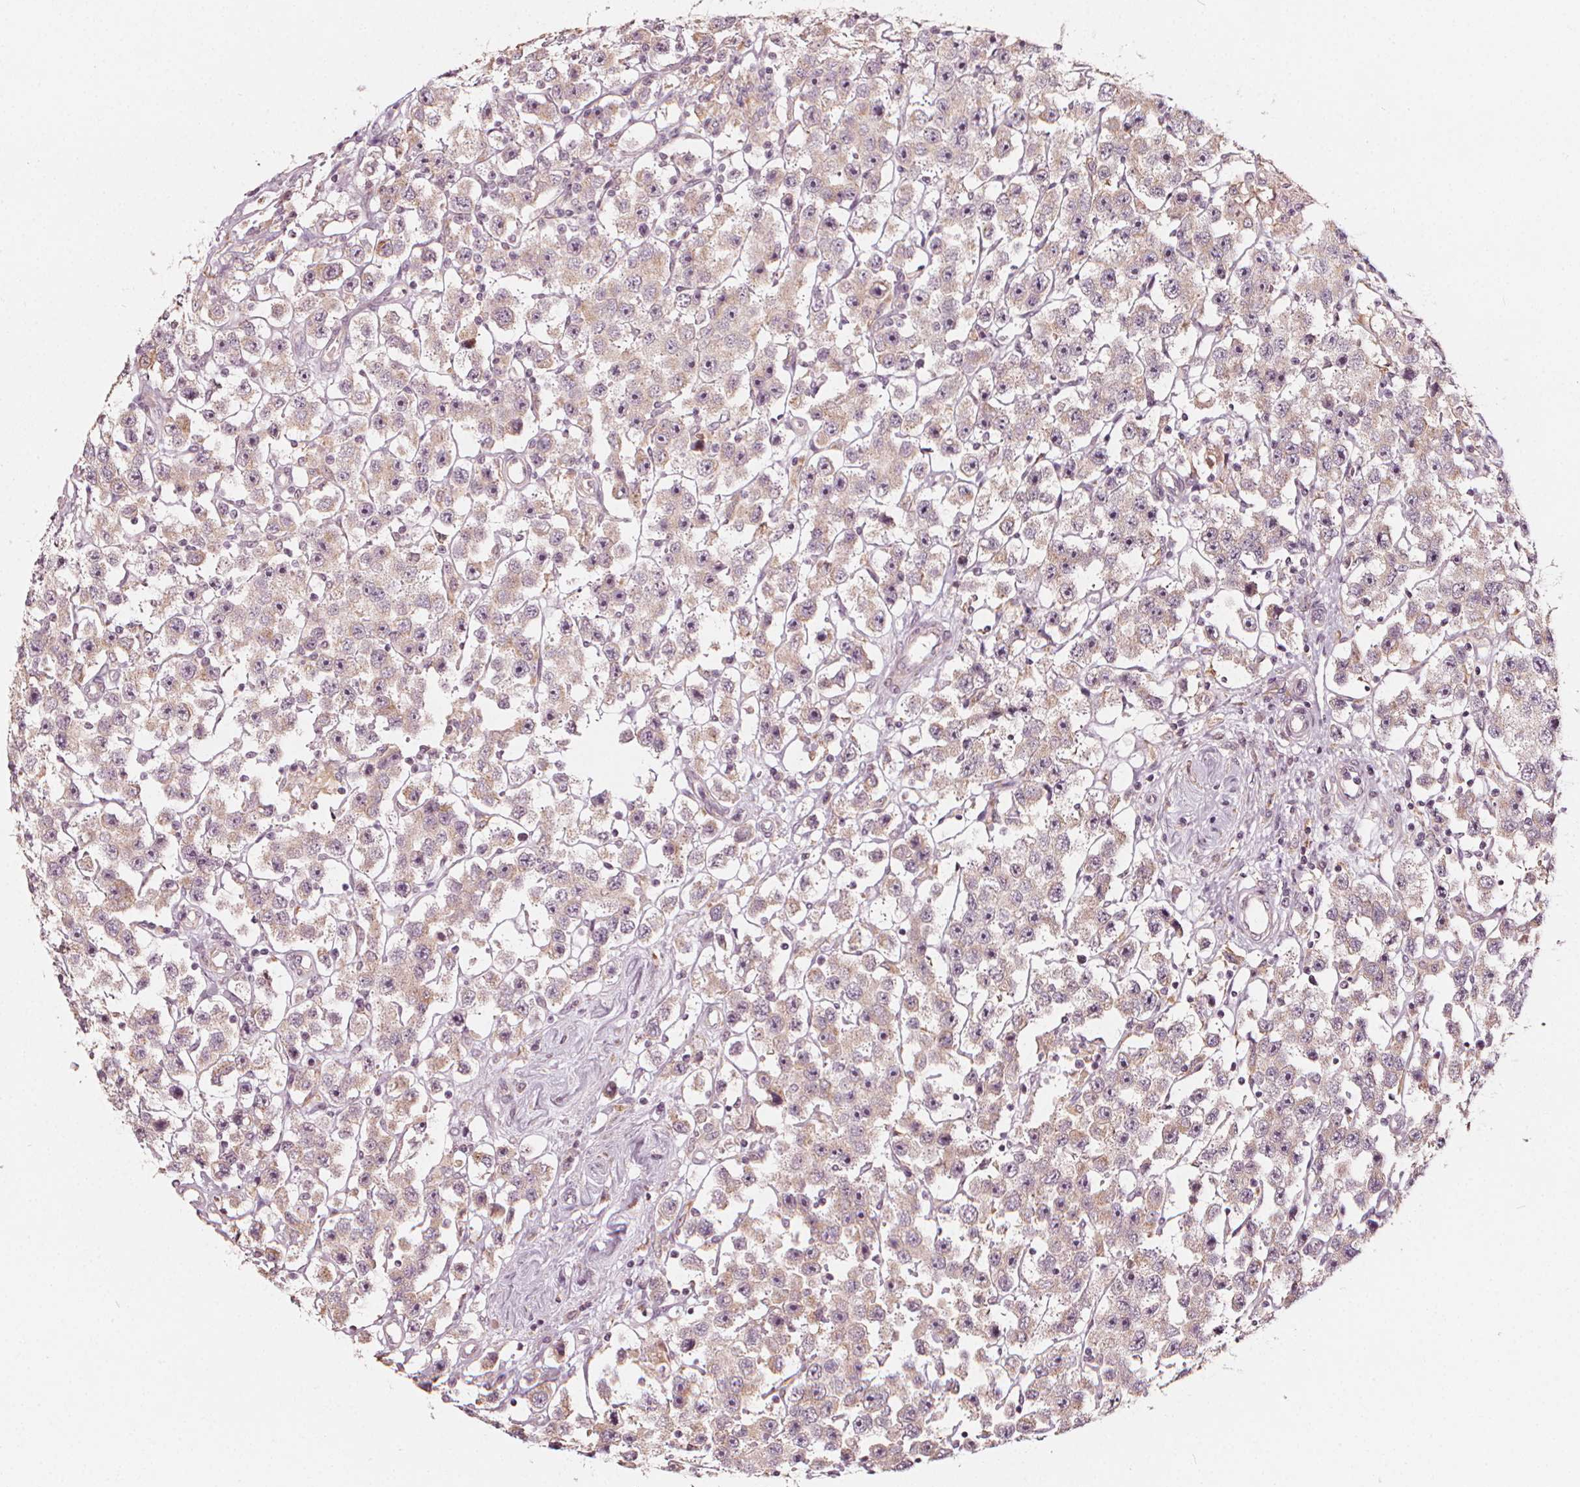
{"staining": {"intensity": "weak", "quantity": ">75%", "location": "cytoplasmic/membranous,nuclear"}, "tissue": "testis cancer", "cell_type": "Tumor cells", "image_type": "cancer", "snomed": [{"axis": "morphology", "description": "Seminoma, NOS"}, {"axis": "topography", "description": "Testis"}], "caption": "Immunohistochemistry (IHC) photomicrograph of neoplastic tissue: testis cancer (seminoma) stained using immunohistochemistry exhibits low levels of weak protein expression localized specifically in the cytoplasmic/membranous and nuclear of tumor cells, appearing as a cytoplasmic/membranous and nuclear brown color.", "gene": "NPC1L1", "patient": {"sex": "male", "age": 45}}